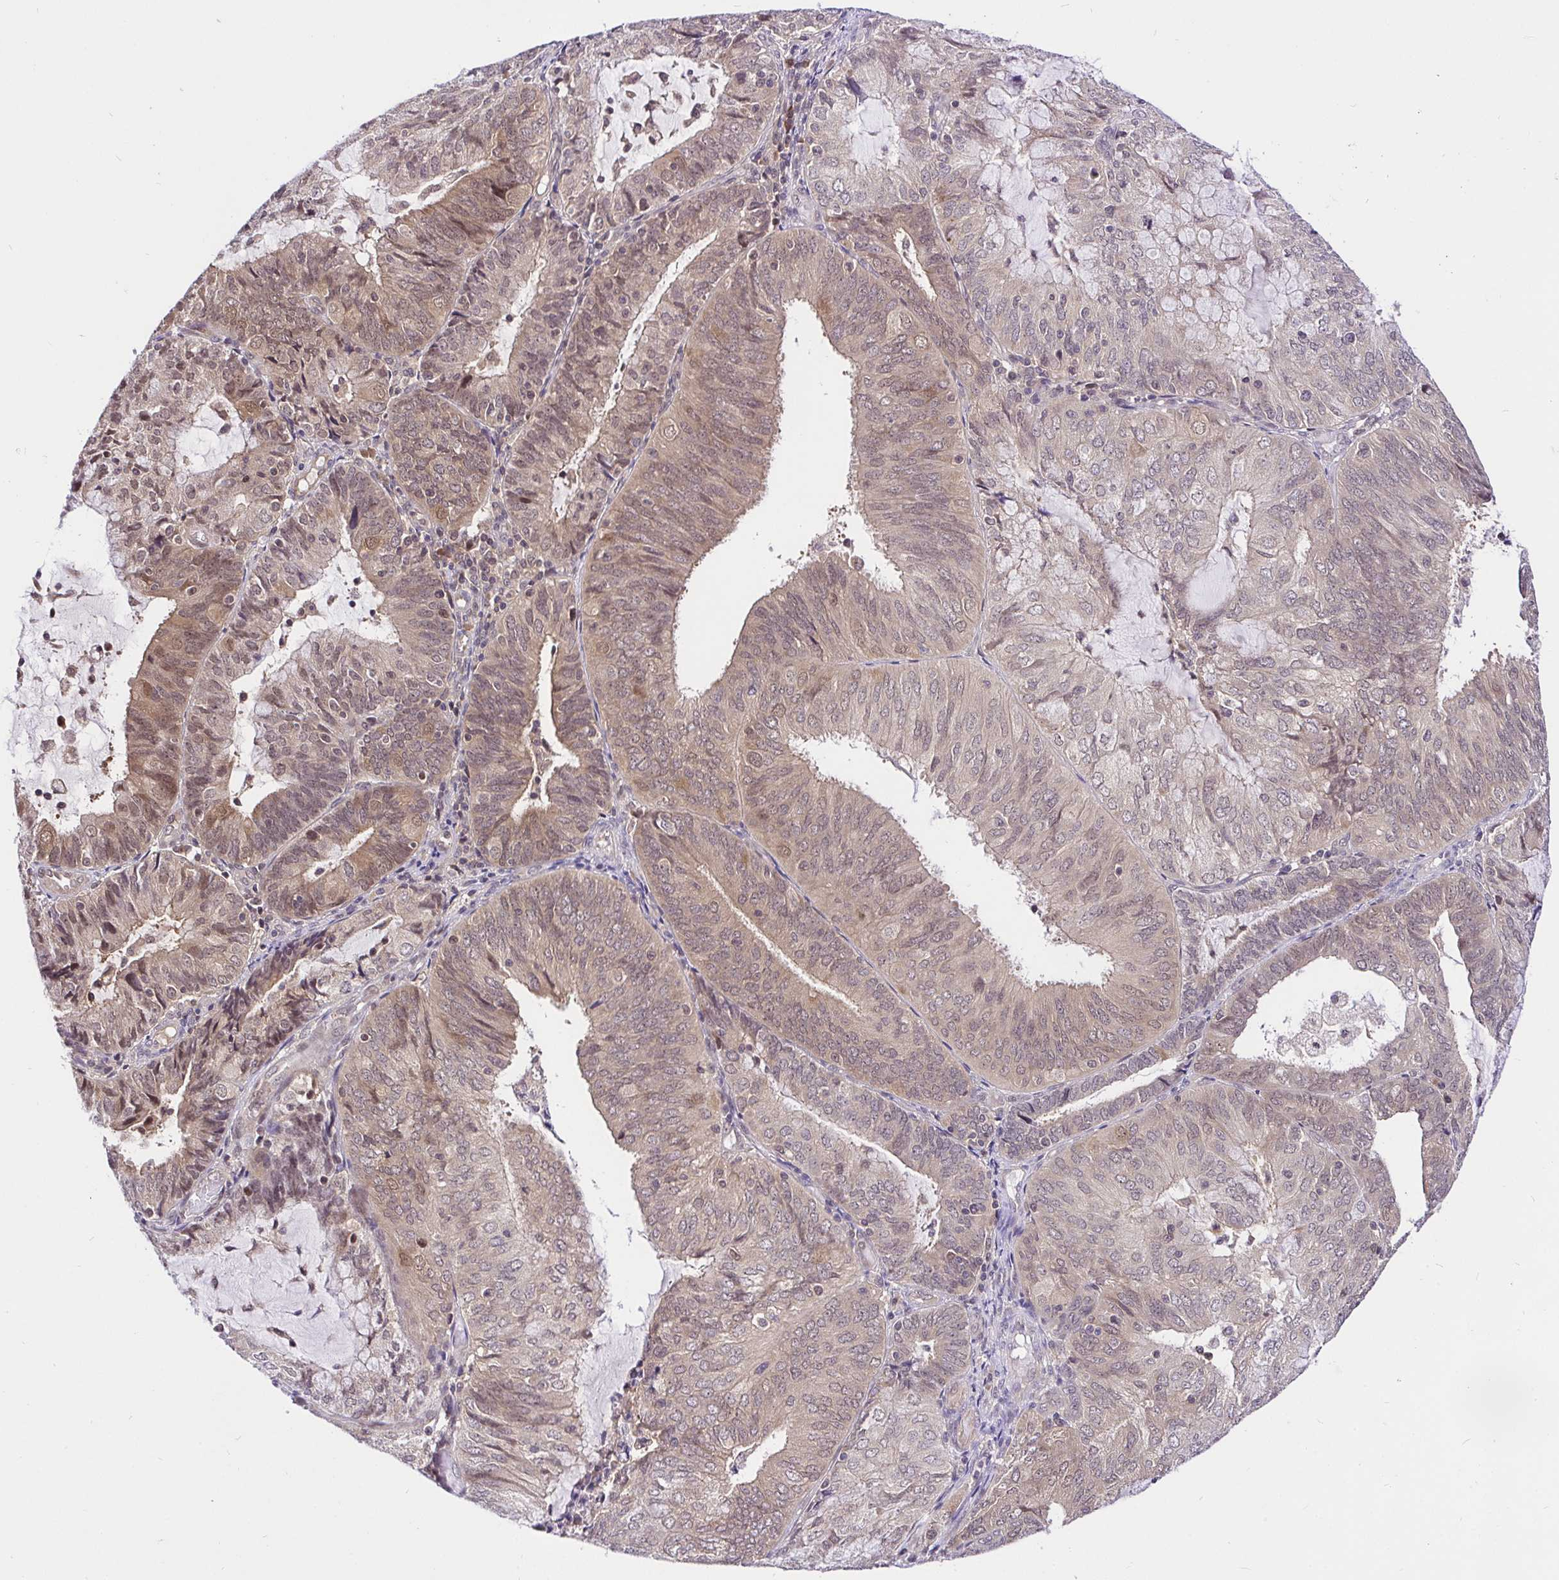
{"staining": {"intensity": "moderate", "quantity": "25%-75%", "location": "cytoplasmic/membranous,nuclear"}, "tissue": "endometrial cancer", "cell_type": "Tumor cells", "image_type": "cancer", "snomed": [{"axis": "morphology", "description": "Adenocarcinoma, NOS"}, {"axis": "topography", "description": "Endometrium"}], "caption": "DAB immunohistochemical staining of human endometrial adenocarcinoma exhibits moderate cytoplasmic/membranous and nuclear protein staining in approximately 25%-75% of tumor cells.", "gene": "UBE2M", "patient": {"sex": "female", "age": 81}}